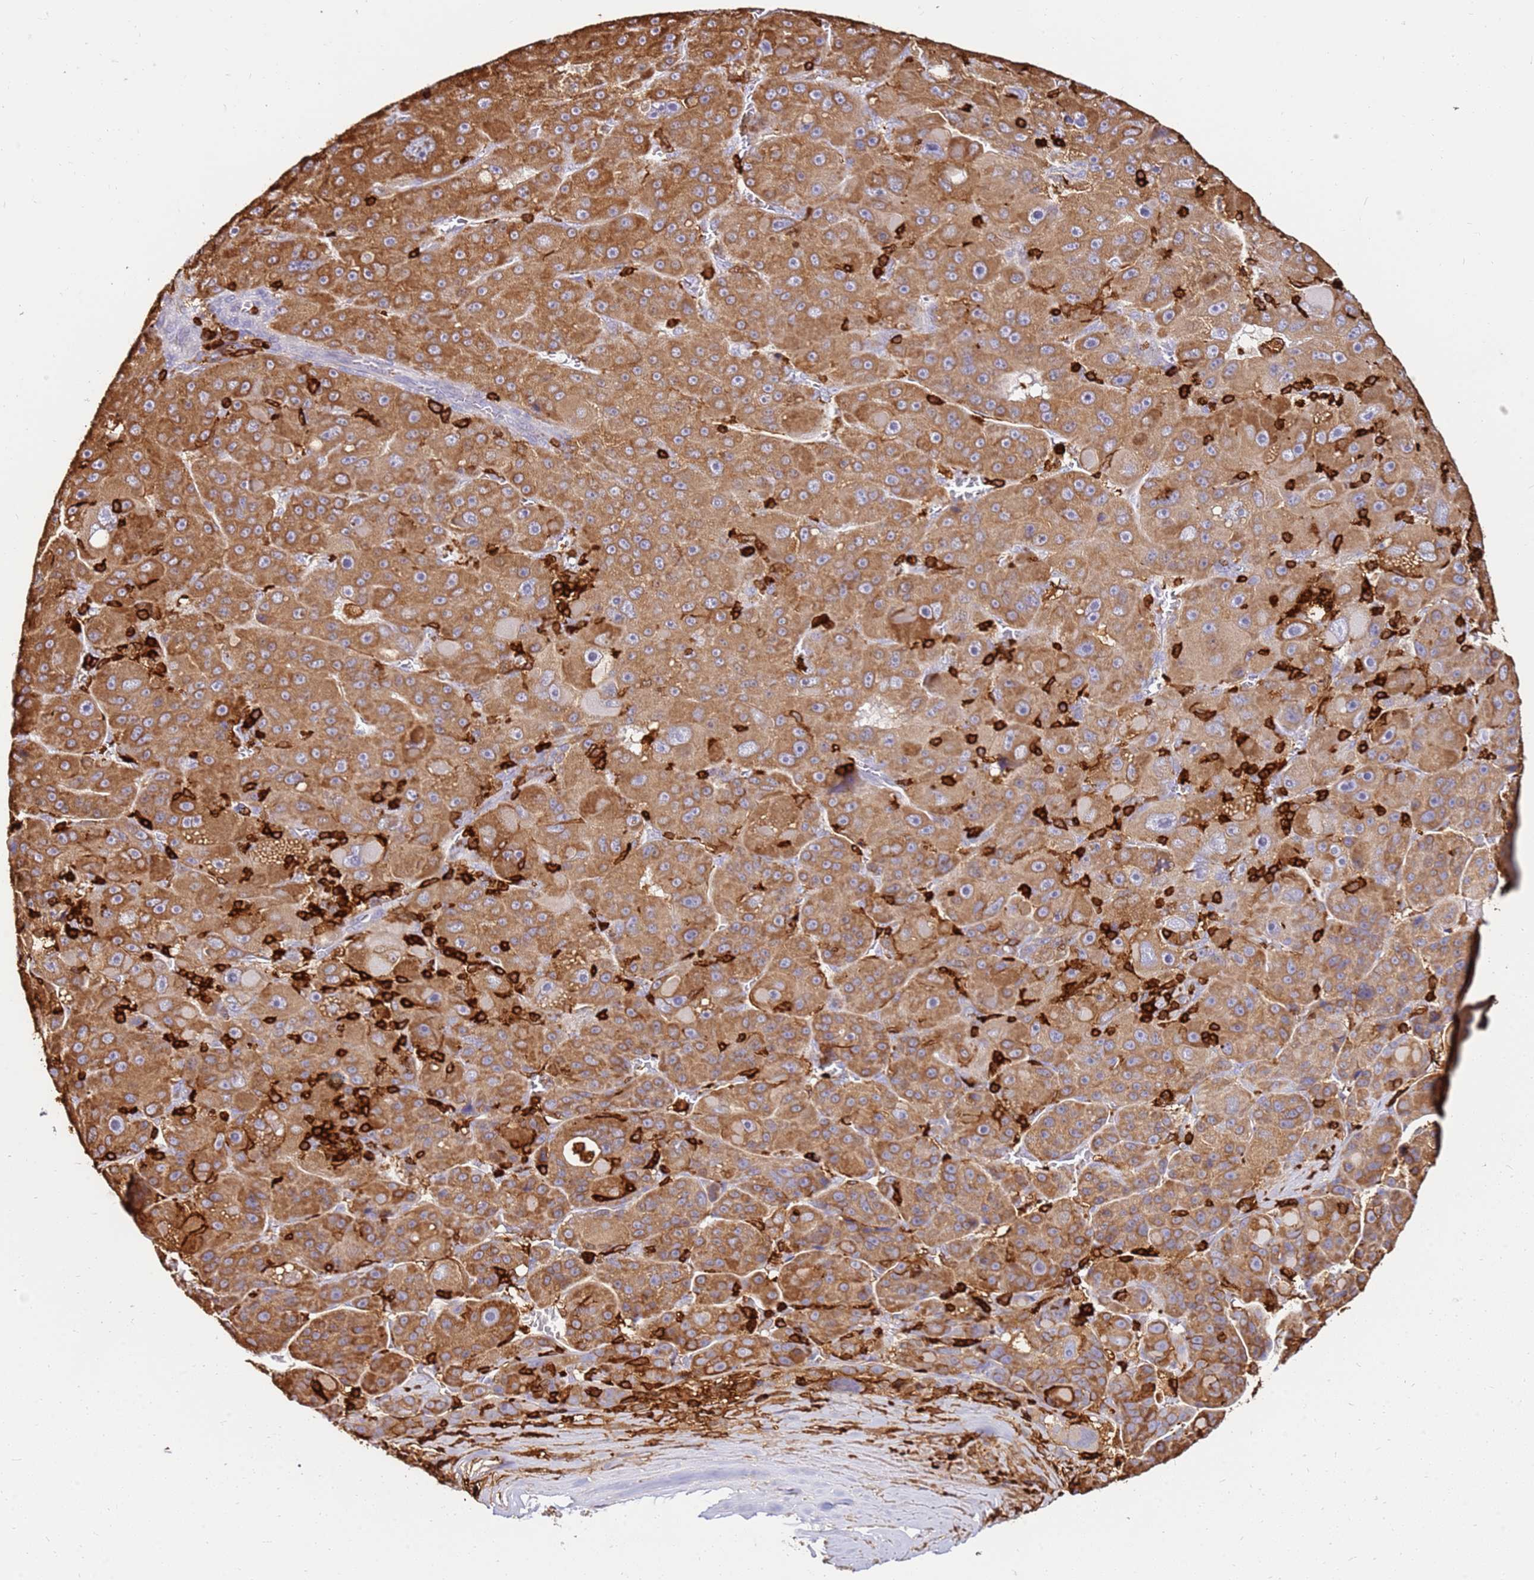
{"staining": {"intensity": "moderate", "quantity": ">75%", "location": "cytoplasmic/membranous"}, "tissue": "liver cancer", "cell_type": "Tumor cells", "image_type": "cancer", "snomed": [{"axis": "morphology", "description": "Carcinoma, Hepatocellular, NOS"}, {"axis": "topography", "description": "Liver"}], "caption": "A brown stain highlights moderate cytoplasmic/membranous positivity of a protein in hepatocellular carcinoma (liver) tumor cells.", "gene": "CORO1A", "patient": {"sex": "male", "age": 76}}